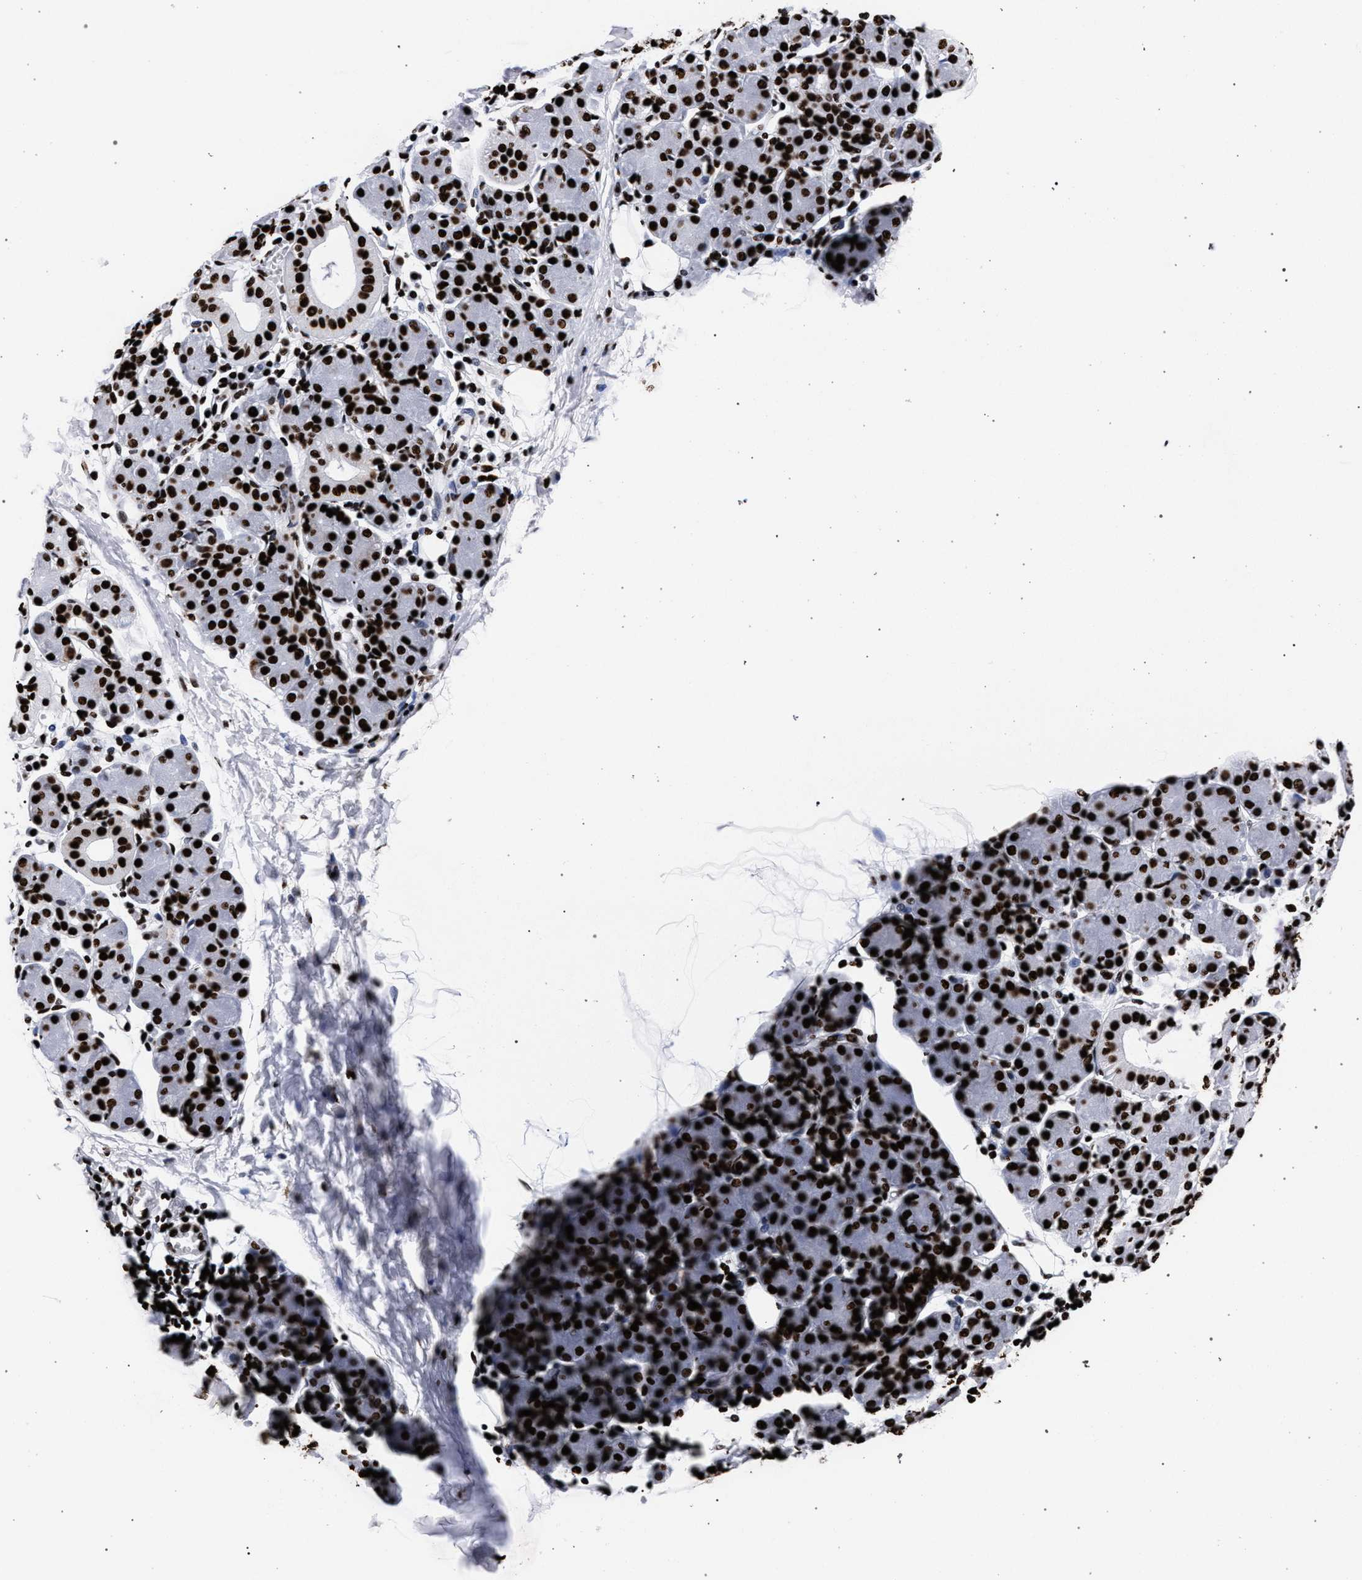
{"staining": {"intensity": "strong", "quantity": ">75%", "location": "nuclear"}, "tissue": "salivary gland", "cell_type": "Glandular cells", "image_type": "normal", "snomed": [{"axis": "morphology", "description": "Normal tissue, NOS"}, {"axis": "morphology", "description": "Inflammation, NOS"}, {"axis": "topography", "description": "Lymph node"}, {"axis": "topography", "description": "Salivary gland"}], "caption": "Immunohistochemistry (IHC) image of benign salivary gland: human salivary gland stained using immunohistochemistry displays high levels of strong protein expression localized specifically in the nuclear of glandular cells, appearing as a nuclear brown color.", "gene": "HNRNPA1", "patient": {"sex": "male", "age": 3}}